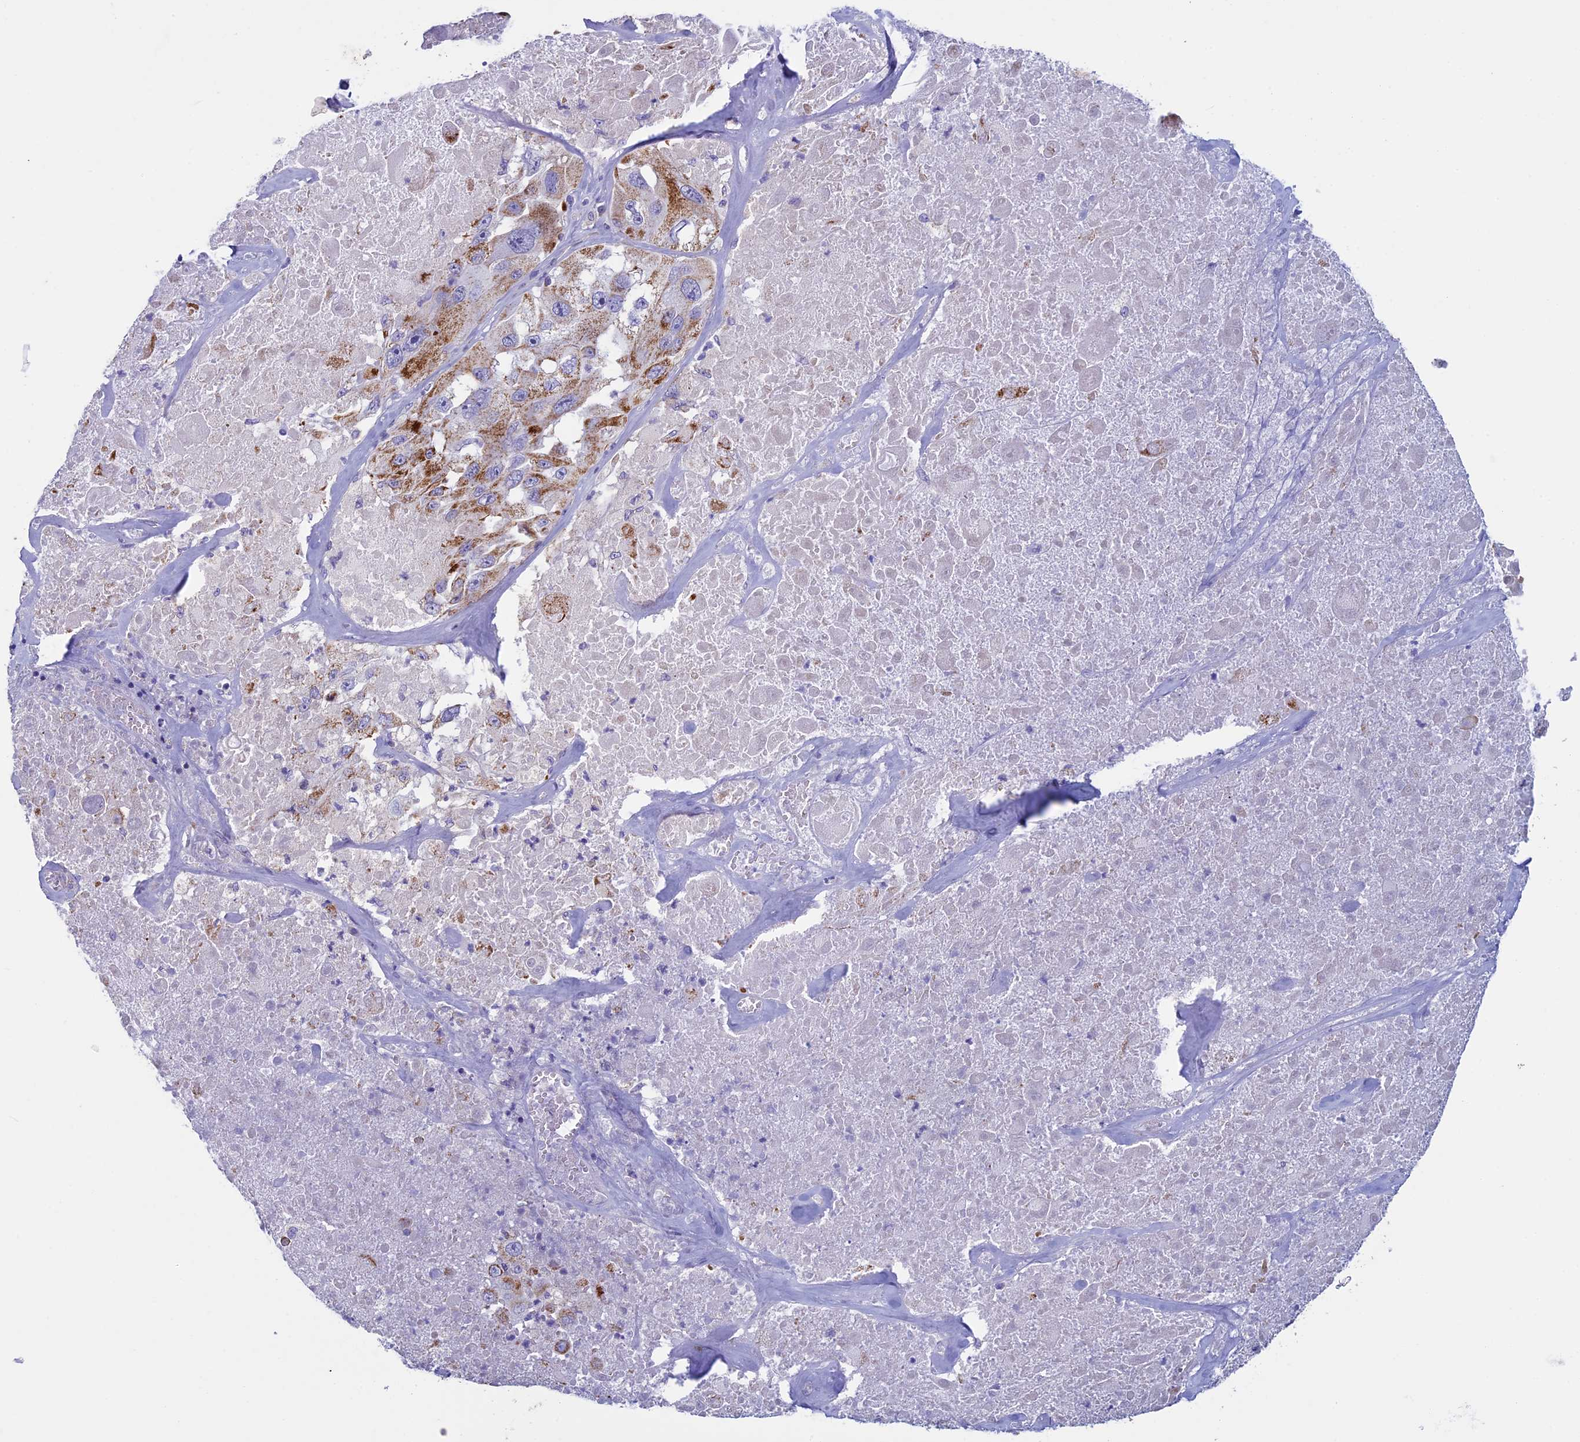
{"staining": {"intensity": "moderate", "quantity": ">75%", "location": "cytoplasmic/membranous"}, "tissue": "melanoma", "cell_type": "Tumor cells", "image_type": "cancer", "snomed": [{"axis": "morphology", "description": "Malignant melanoma, Metastatic site"}, {"axis": "topography", "description": "Lymph node"}], "caption": "The immunohistochemical stain shows moderate cytoplasmic/membranous staining in tumor cells of malignant melanoma (metastatic site) tissue.", "gene": "MFSD12", "patient": {"sex": "male", "age": 62}}